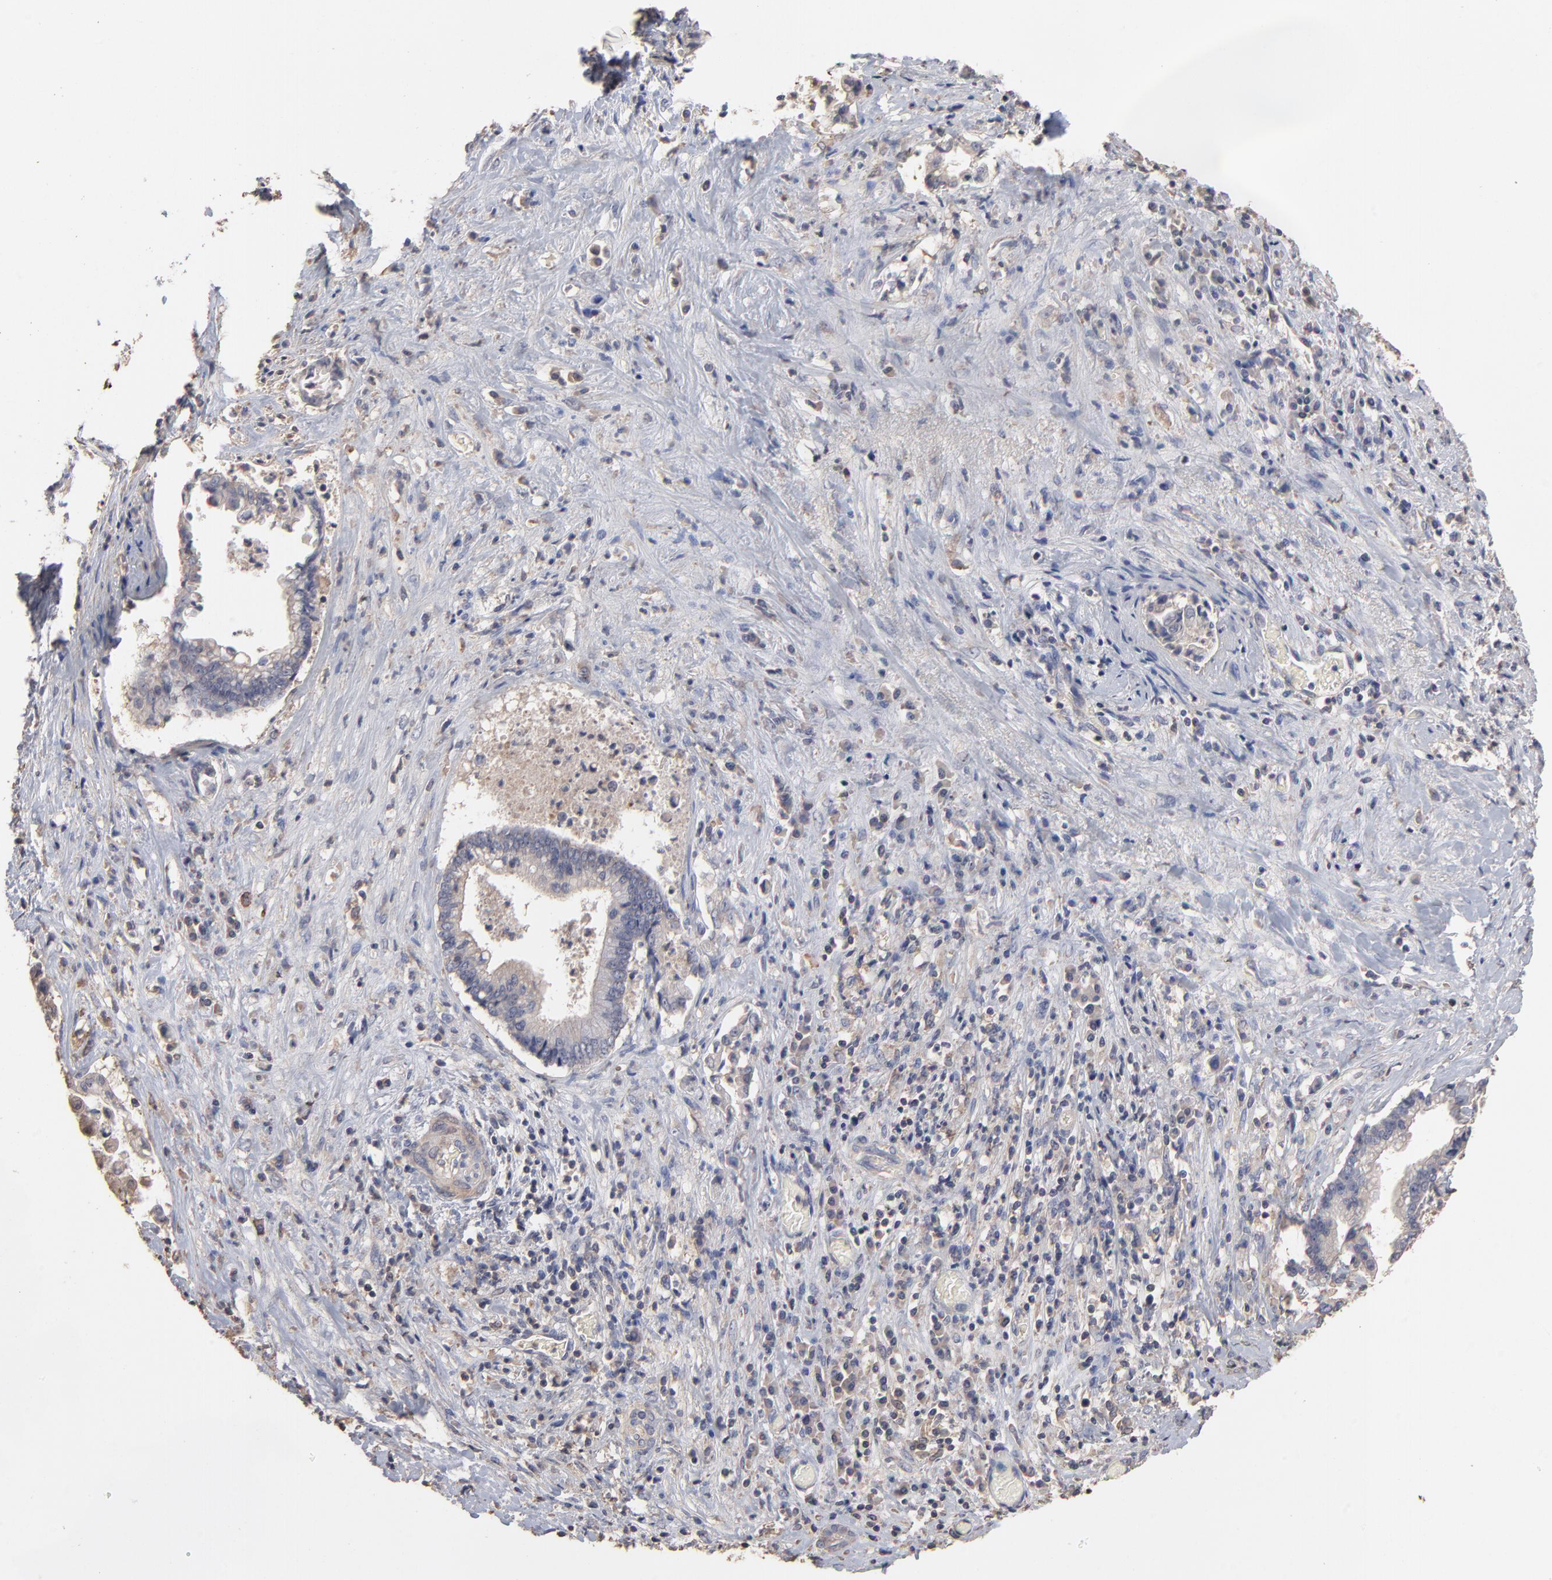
{"staining": {"intensity": "weak", "quantity": "25%-75%", "location": "cytoplasmic/membranous"}, "tissue": "liver cancer", "cell_type": "Tumor cells", "image_type": "cancer", "snomed": [{"axis": "morphology", "description": "Cholangiocarcinoma"}, {"axis": "topography", "description": "Liver"}], "caption": "This histopathology image shows immunohistochemistry (IHC) staining of human cholangiocarcinoma (liver), with low weak cytoplasmic/membranous expression in approximately 25%-75% of tumor cells.", "gene": "TANGO2", "patient": {"sex": "male", "age": 57}}